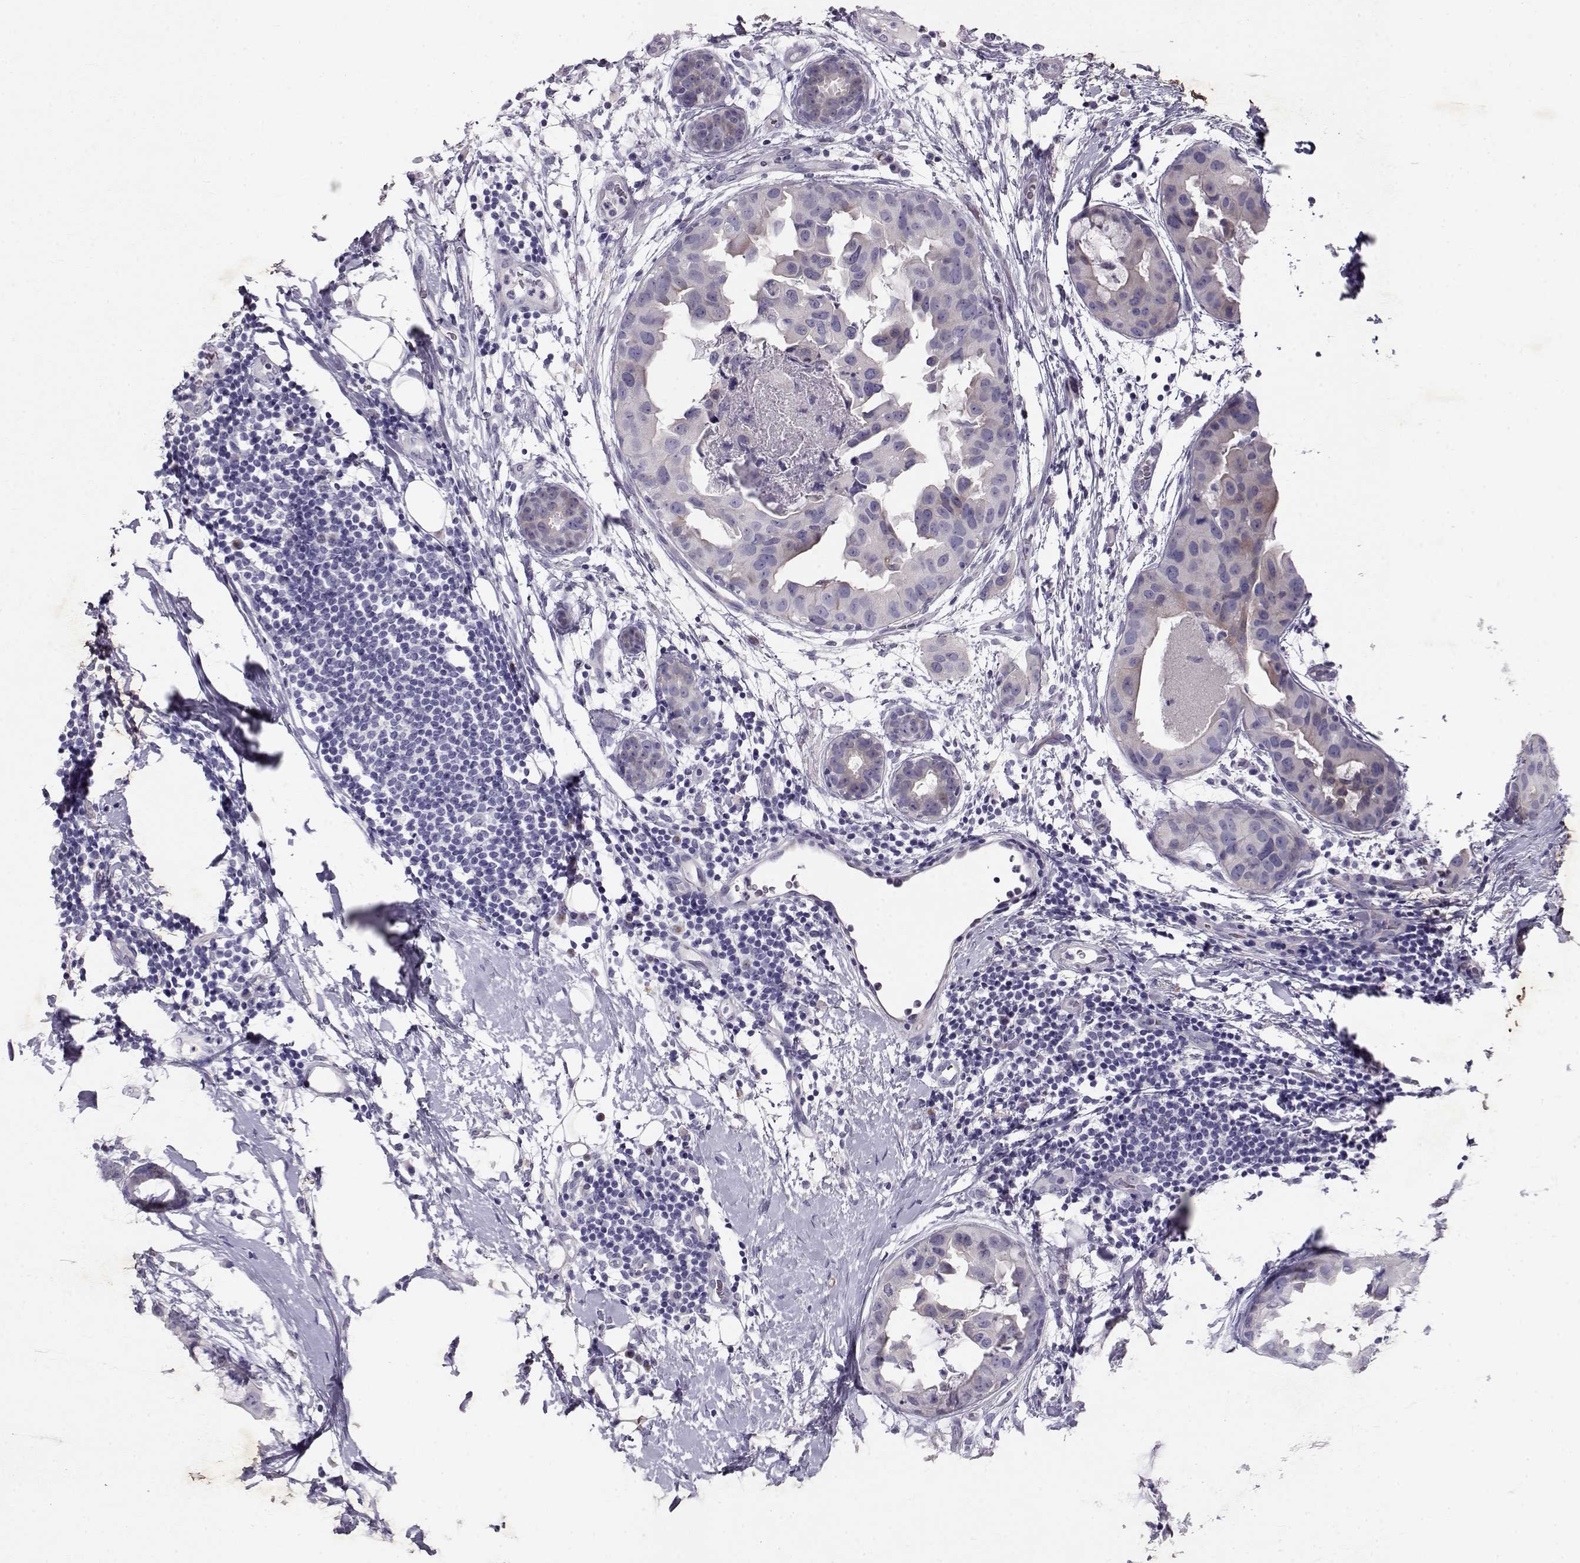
{"staining": {"intensity": "negative", "quantity": "none", "location": "none"}, "tissue": "breast cancer", "cell_type": "Tumor cells", "image_type": "cancer", "snomed": [{"axis": "morphology", "description": "Normal tissue, NOS"}, {"axis": "morphology", "description": "Duct carcinoma"}, {"axis": "topography", "description": "Breast"}], "caption": "DAB immunohistochemical staining of breast cancer (intraductal carcinoma) demonstrates no significant positivity in tumor cells.", "gene": "RD3", "patient": {"sex": "female", "age": 40}}